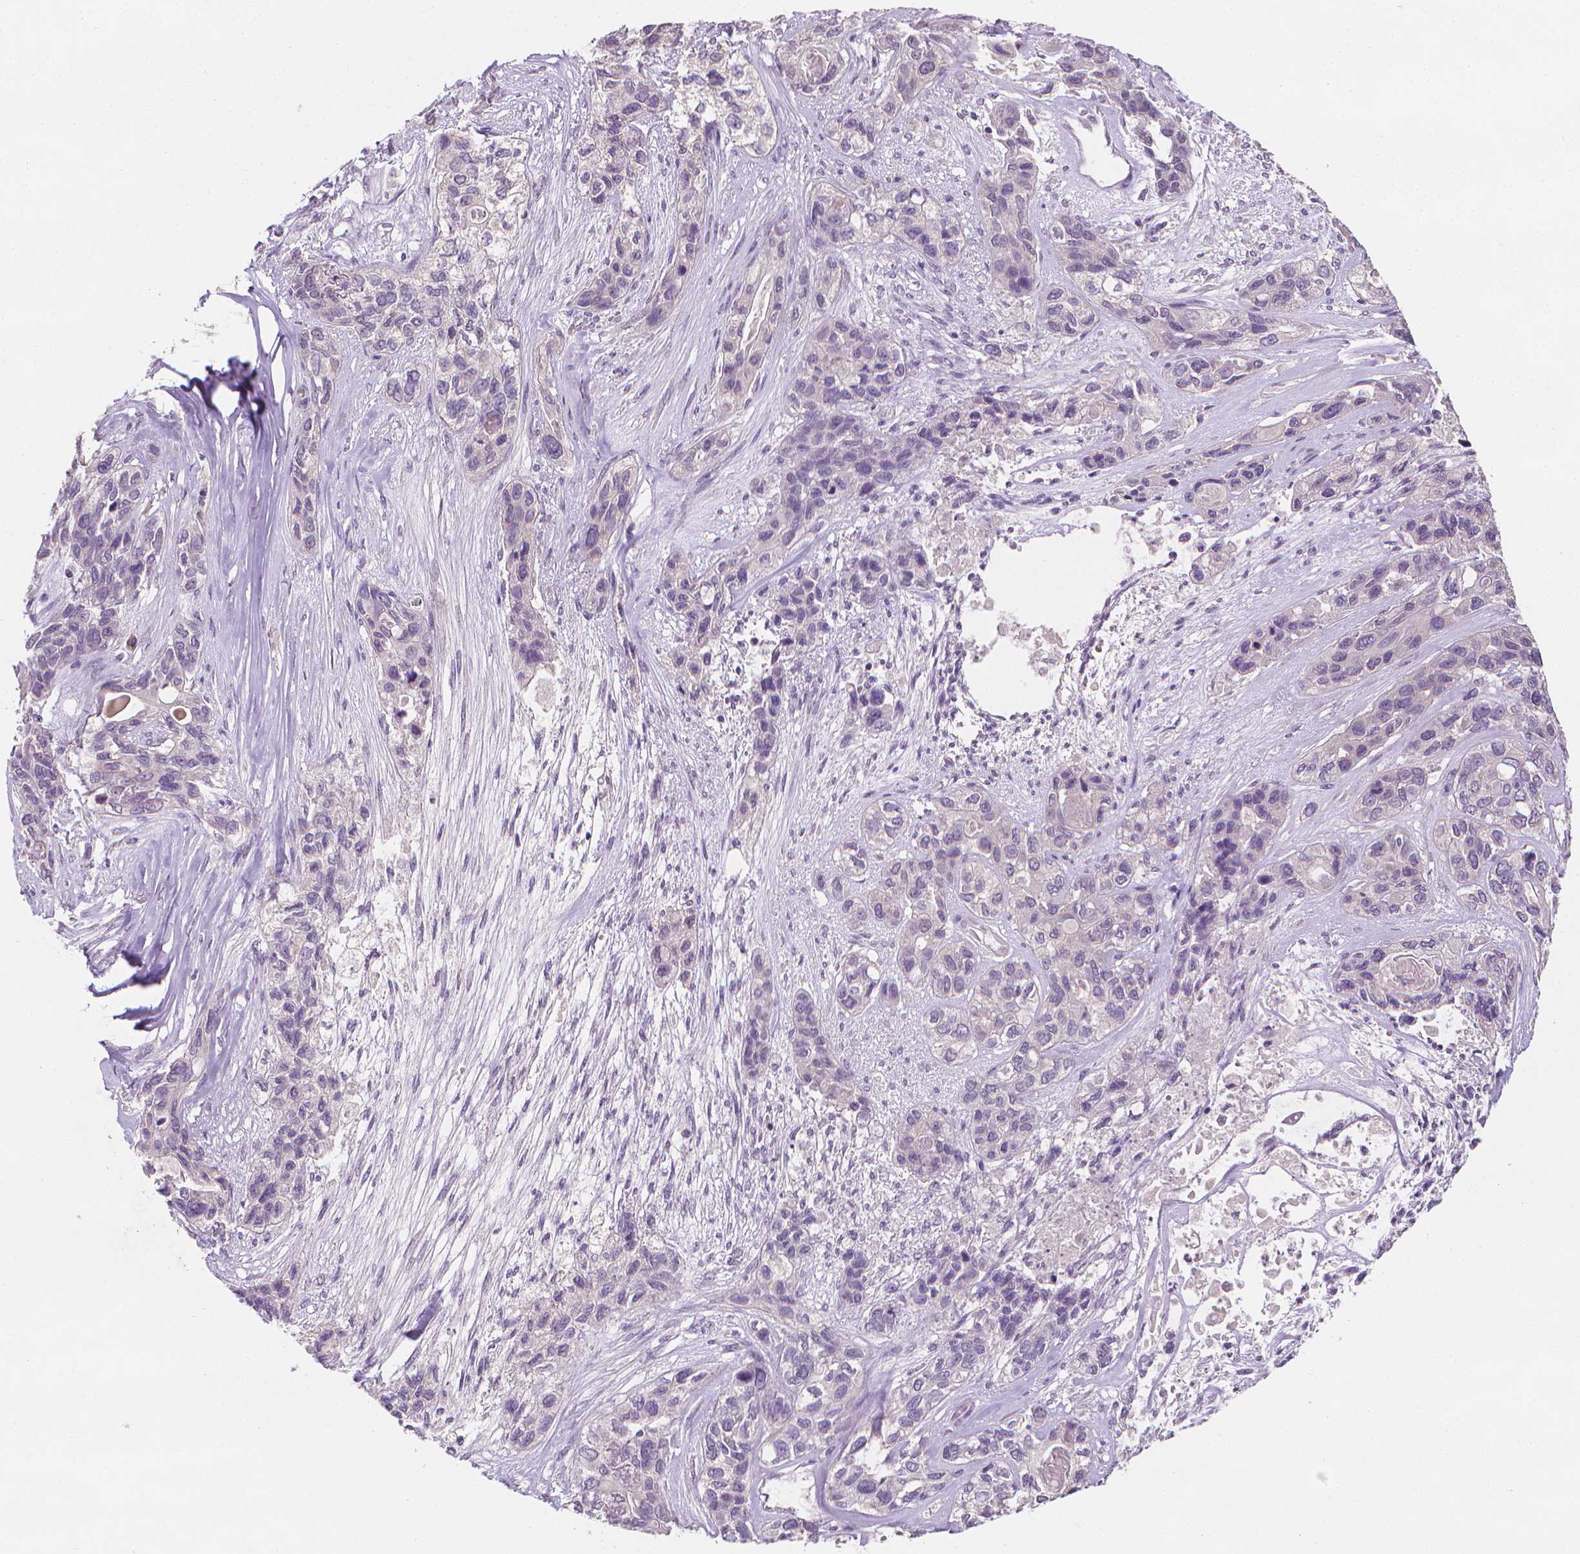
{"staining": {"intensity": "negative", "quantity": "none", "location": "none"}, "tissue": "lung cancer", "cell_type": "Tumor cells", "image_type": "cancer", "snomed": [{"axis": "morphology", "description": "Squamous cell carcinoma, NOS"}, {"axis": "topography", "description": "Lung"}], "caption": "Tumor cells show no significant protein expression in lung squamous cell carcinoma.", "gene": "FASN", "patient": {"sex": "female", "age": 70}}